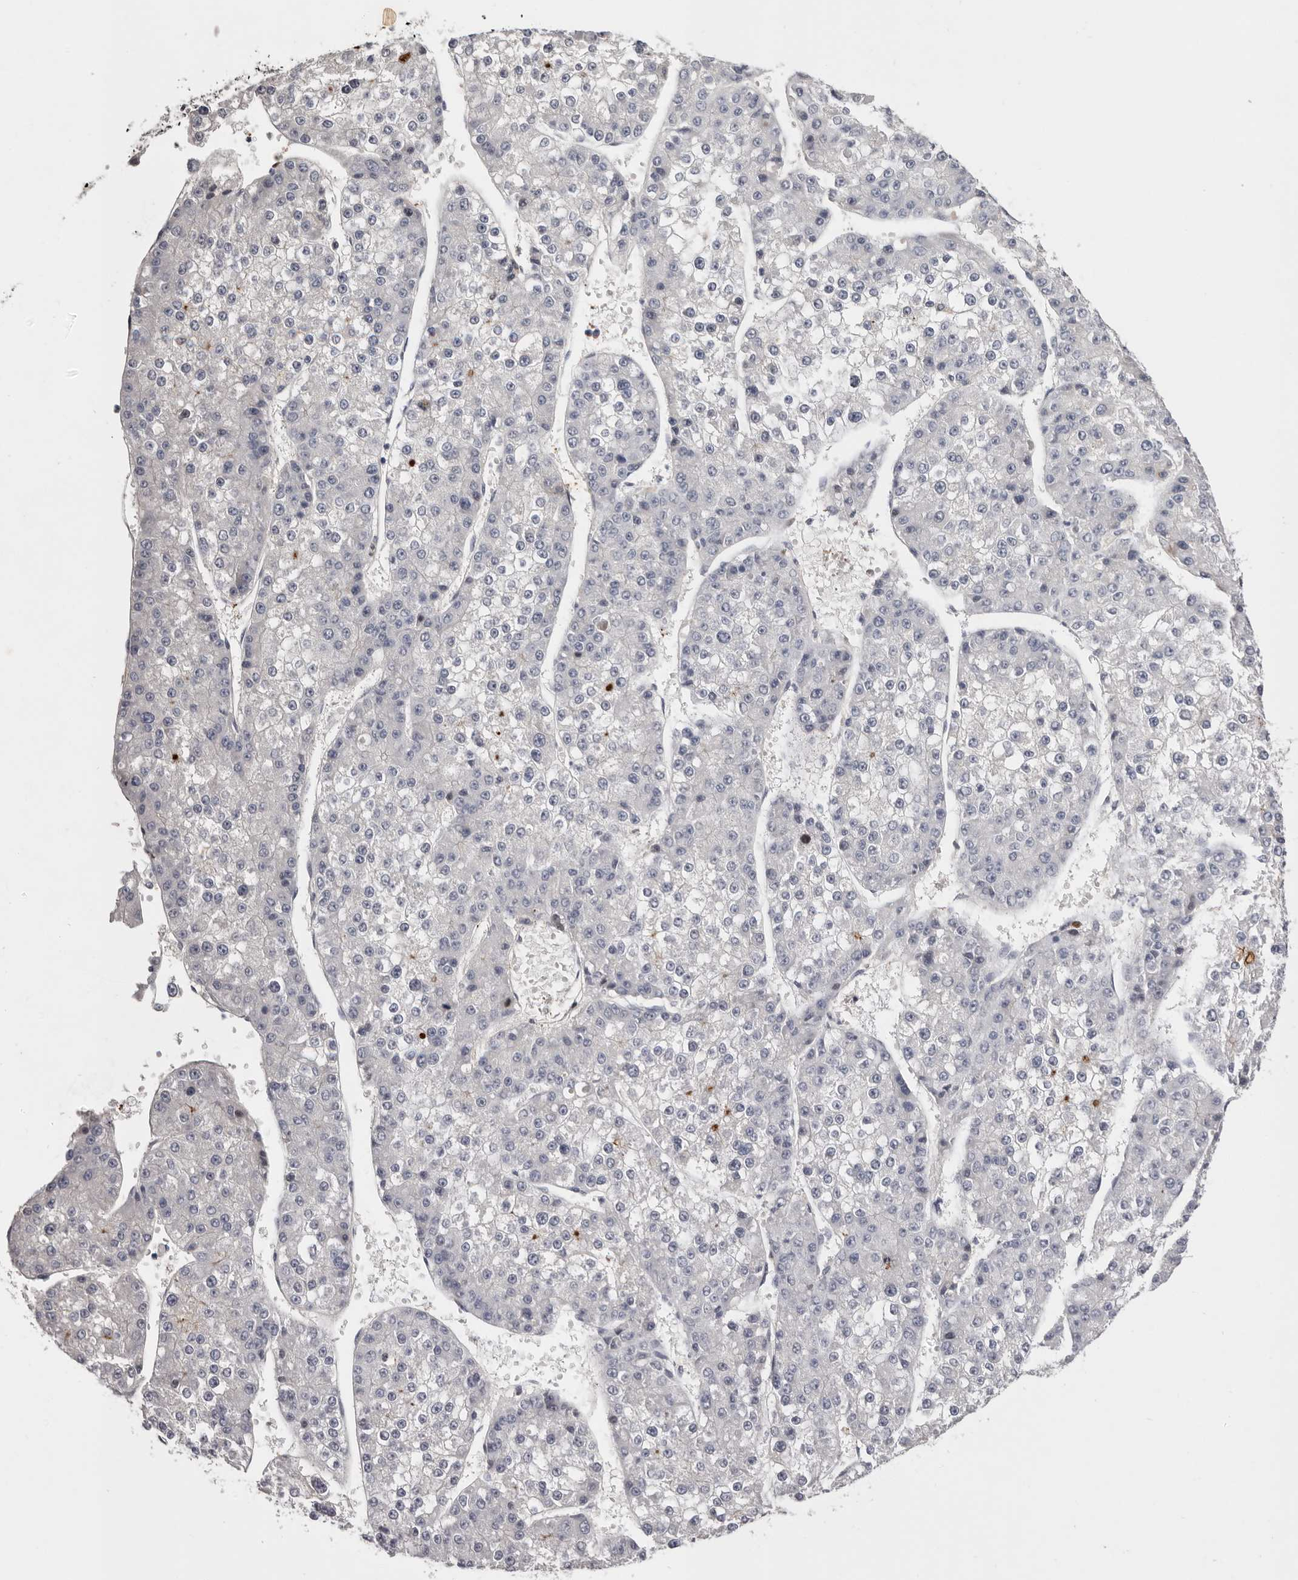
{"staining": {"intensity": "negative", "quantity": "none", "location": "none"}, "tissue": "liver cancer", "cell_type": "Tumor cells", "image_type": "cancer", "snomed": [{"axis": "morphology", "description": "Carcinoma, Hepatocellular, NOS"}, {"axis": "topography", "description": "Liver"}], "caption": "Liver cancer stained for a protein using IHC reveals no expression tumor cells.", "gene": "KLHL38", "patient": {"sex": "female", "age": 73}}